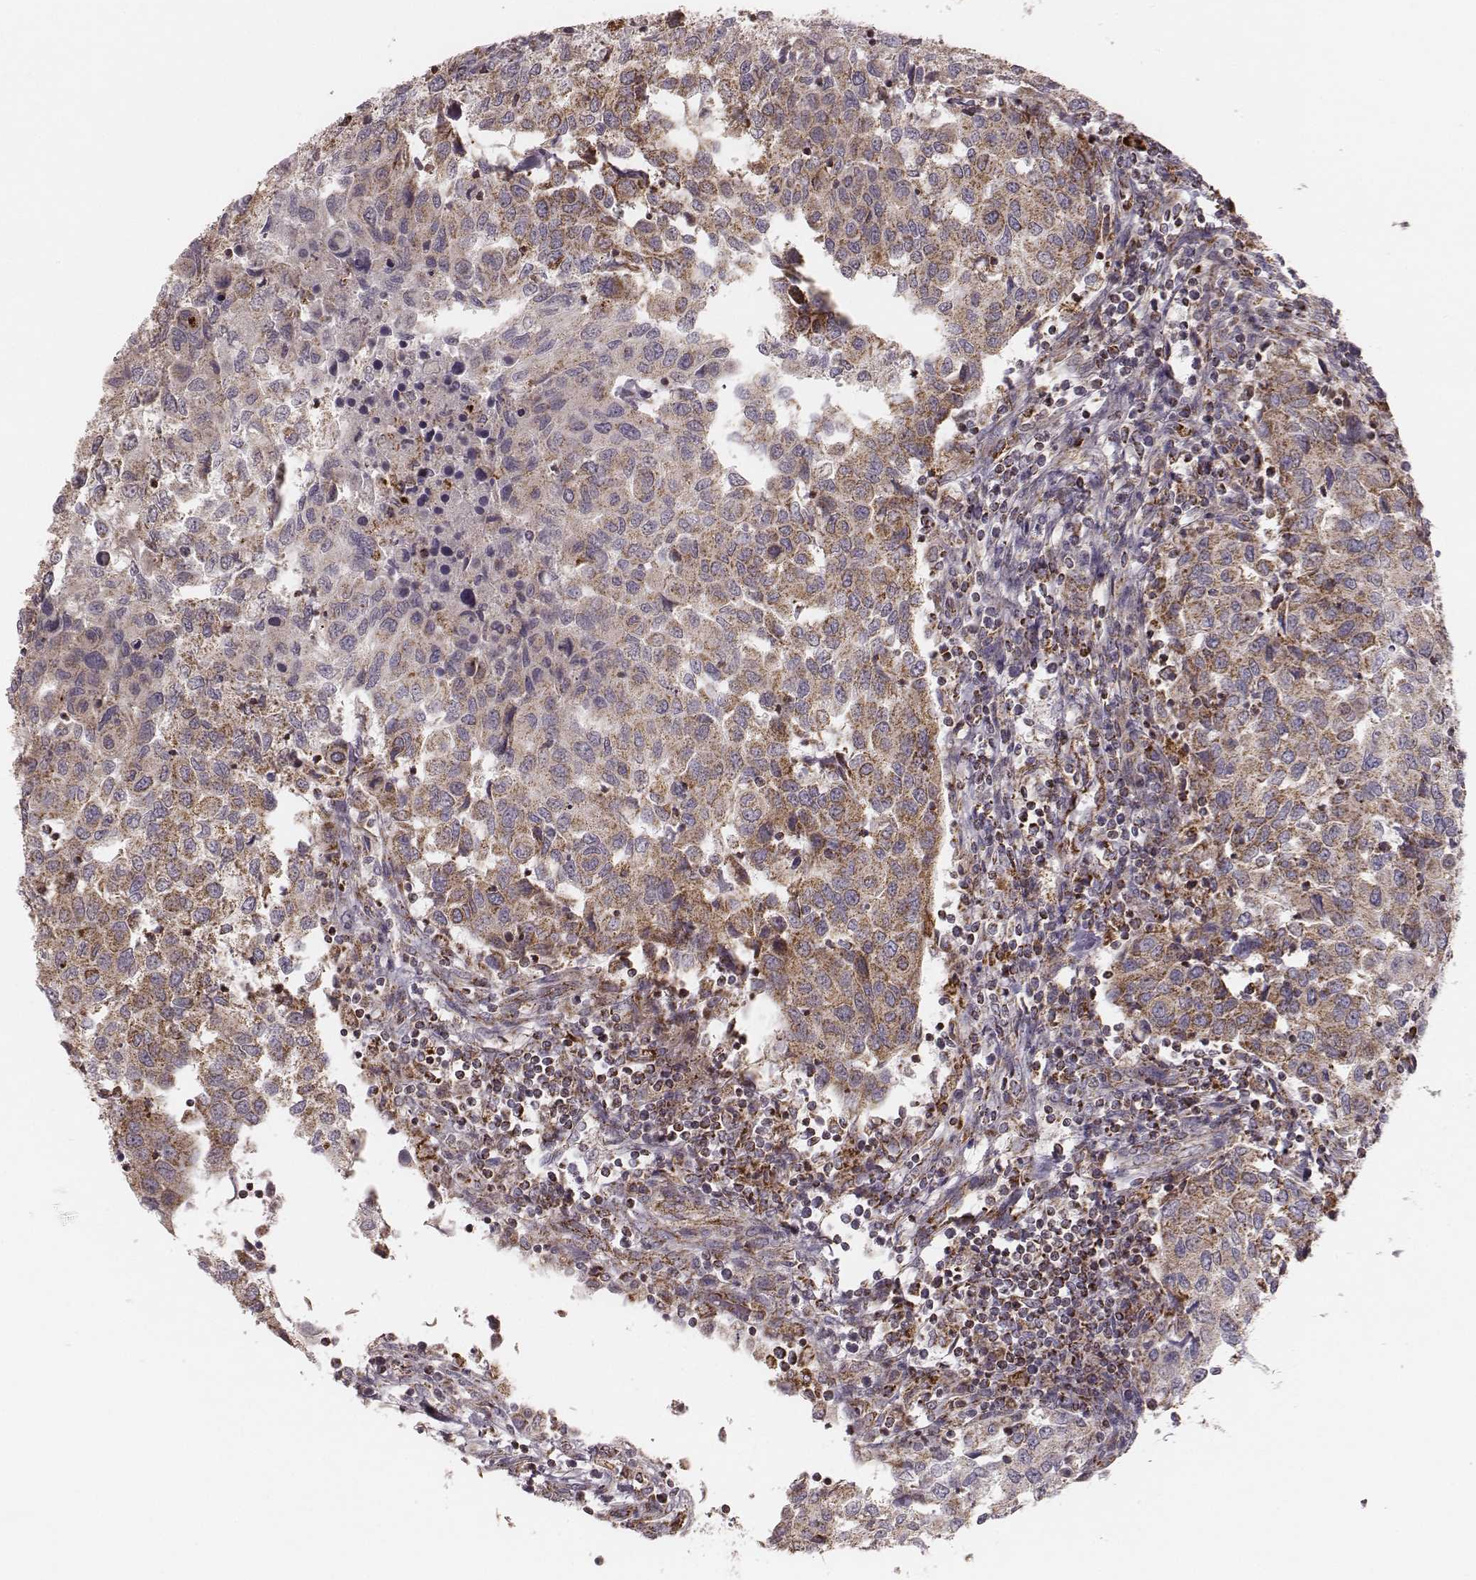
{"staining": {"intensity": "moderate", "quantity": ">75%", "location": "cytoplasmic/membranous"}, "tissue": "urothelial cancer", "cell_type": "Tumor cells", "image_type": "cancer", "snomed": [{"axis": "morphology", "description": "Urothelial carcinoma, High grade"}, {"axis": "topography", "description": "Urinary bladder"}], "caption": "Urothelial cancer was stained to show a protein in brown. There is medium levels of moderate cytoplasmic/membranous staining in approximately >75% of tumor cells. (brown staining indicates protein expression, while blue staining denotes nuclei).", "gene": "TUFM", "patient": {"sex": "female", "age": 78}}